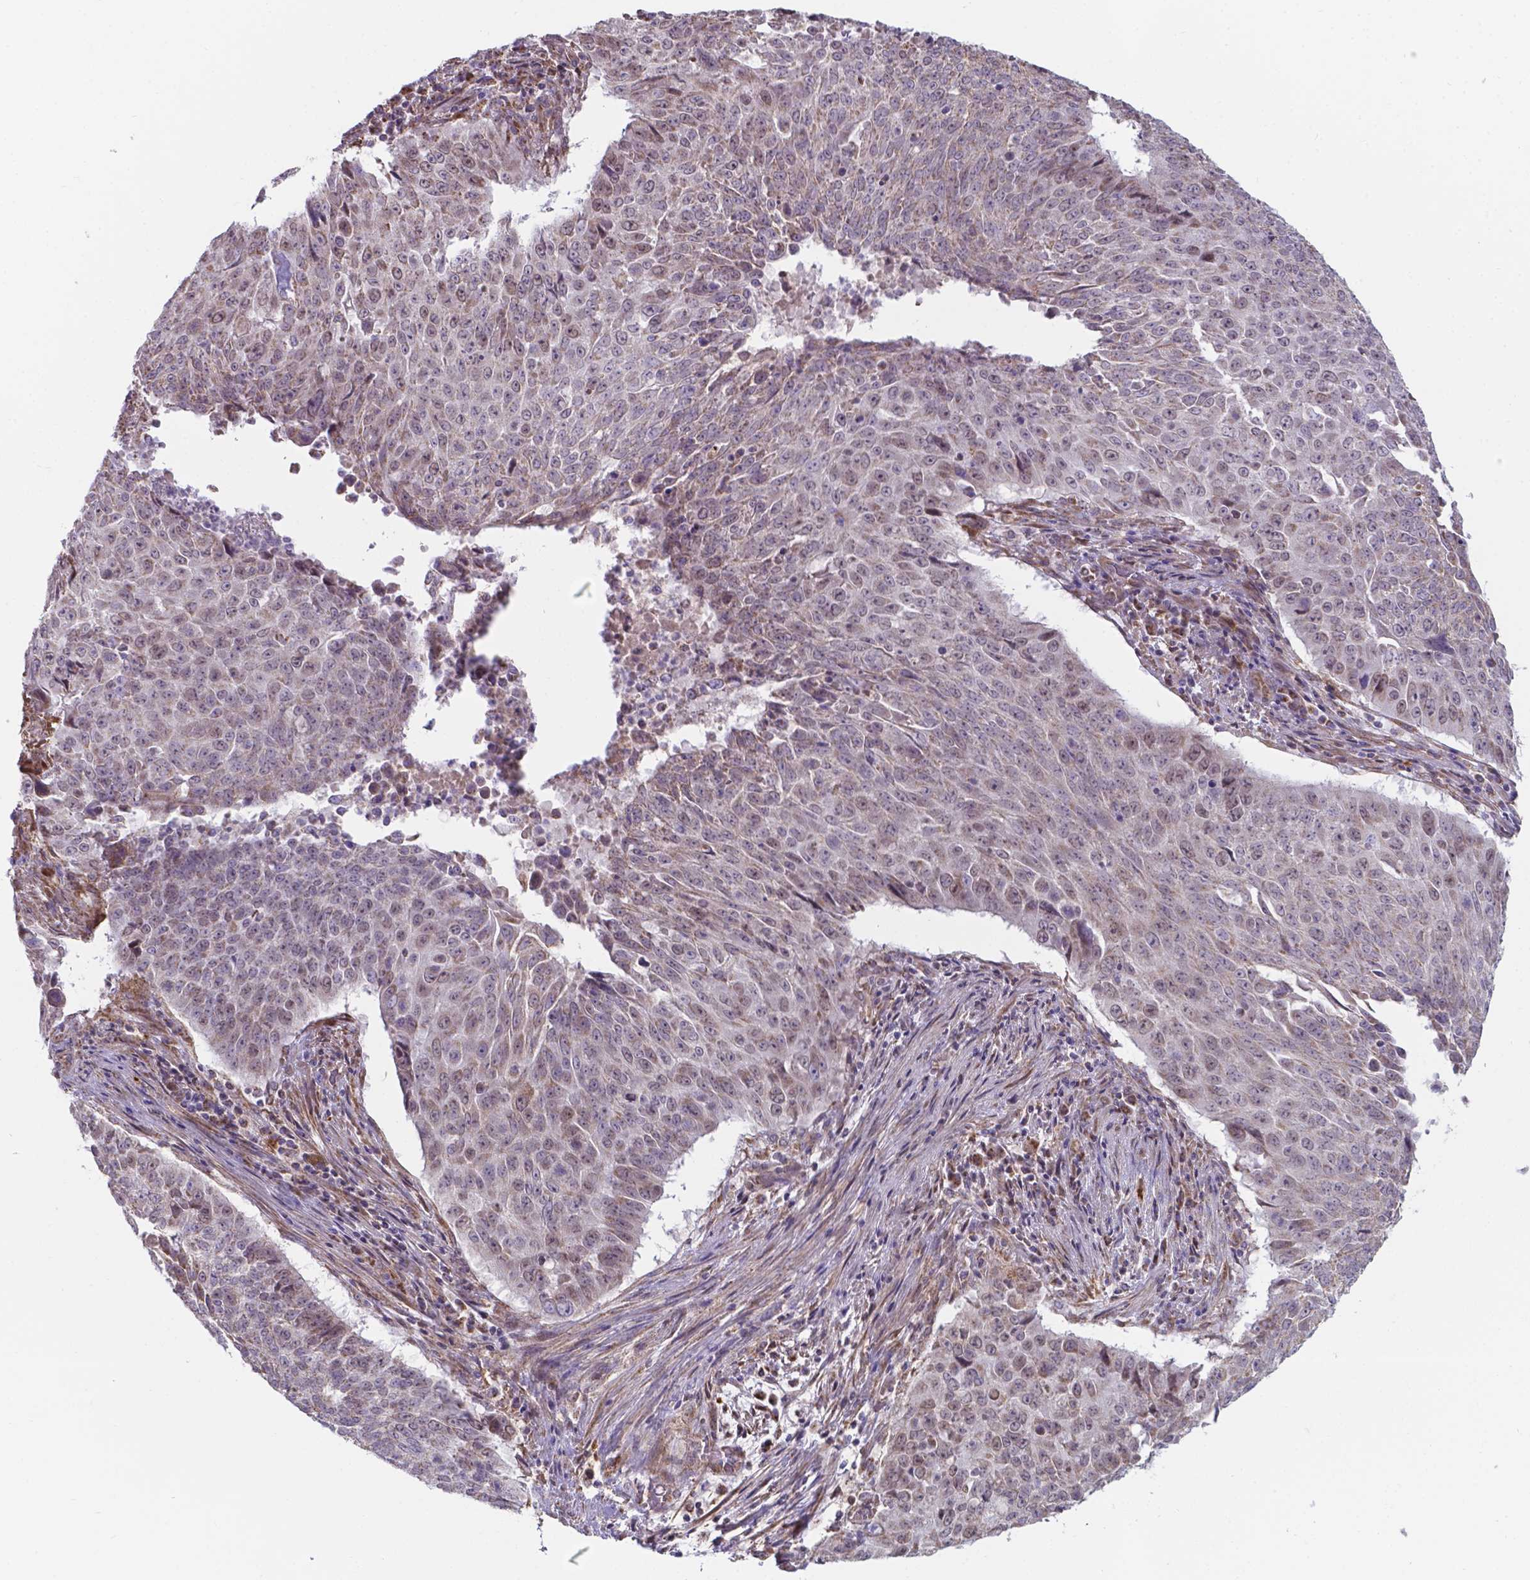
{"staining": {"intensity": "weak", "quantity": "<25%", "location": "cytoplasmic/membranous"}, "tissue": "lung cancer", "cell_type": "Tumor cells", "image_type": "cancer", "snomed": [{"axis": "morphology", "description": "Normal tissue, NOS"}, {"axis": "morphology", "description": "Squamous cell carcinoma, NOS"}, {"axis": "topography", "description": "Bronchus"}, {"axis": "topography", "description": "Lung"}], "caption": "Tumor cells are negative for brown protein staining in squamous cell carcinoma (lung). (DAB immunohistochemistry, high magnification).", "gene": "FAM114A1", "patient": {"sex": "male", "age": 64}}